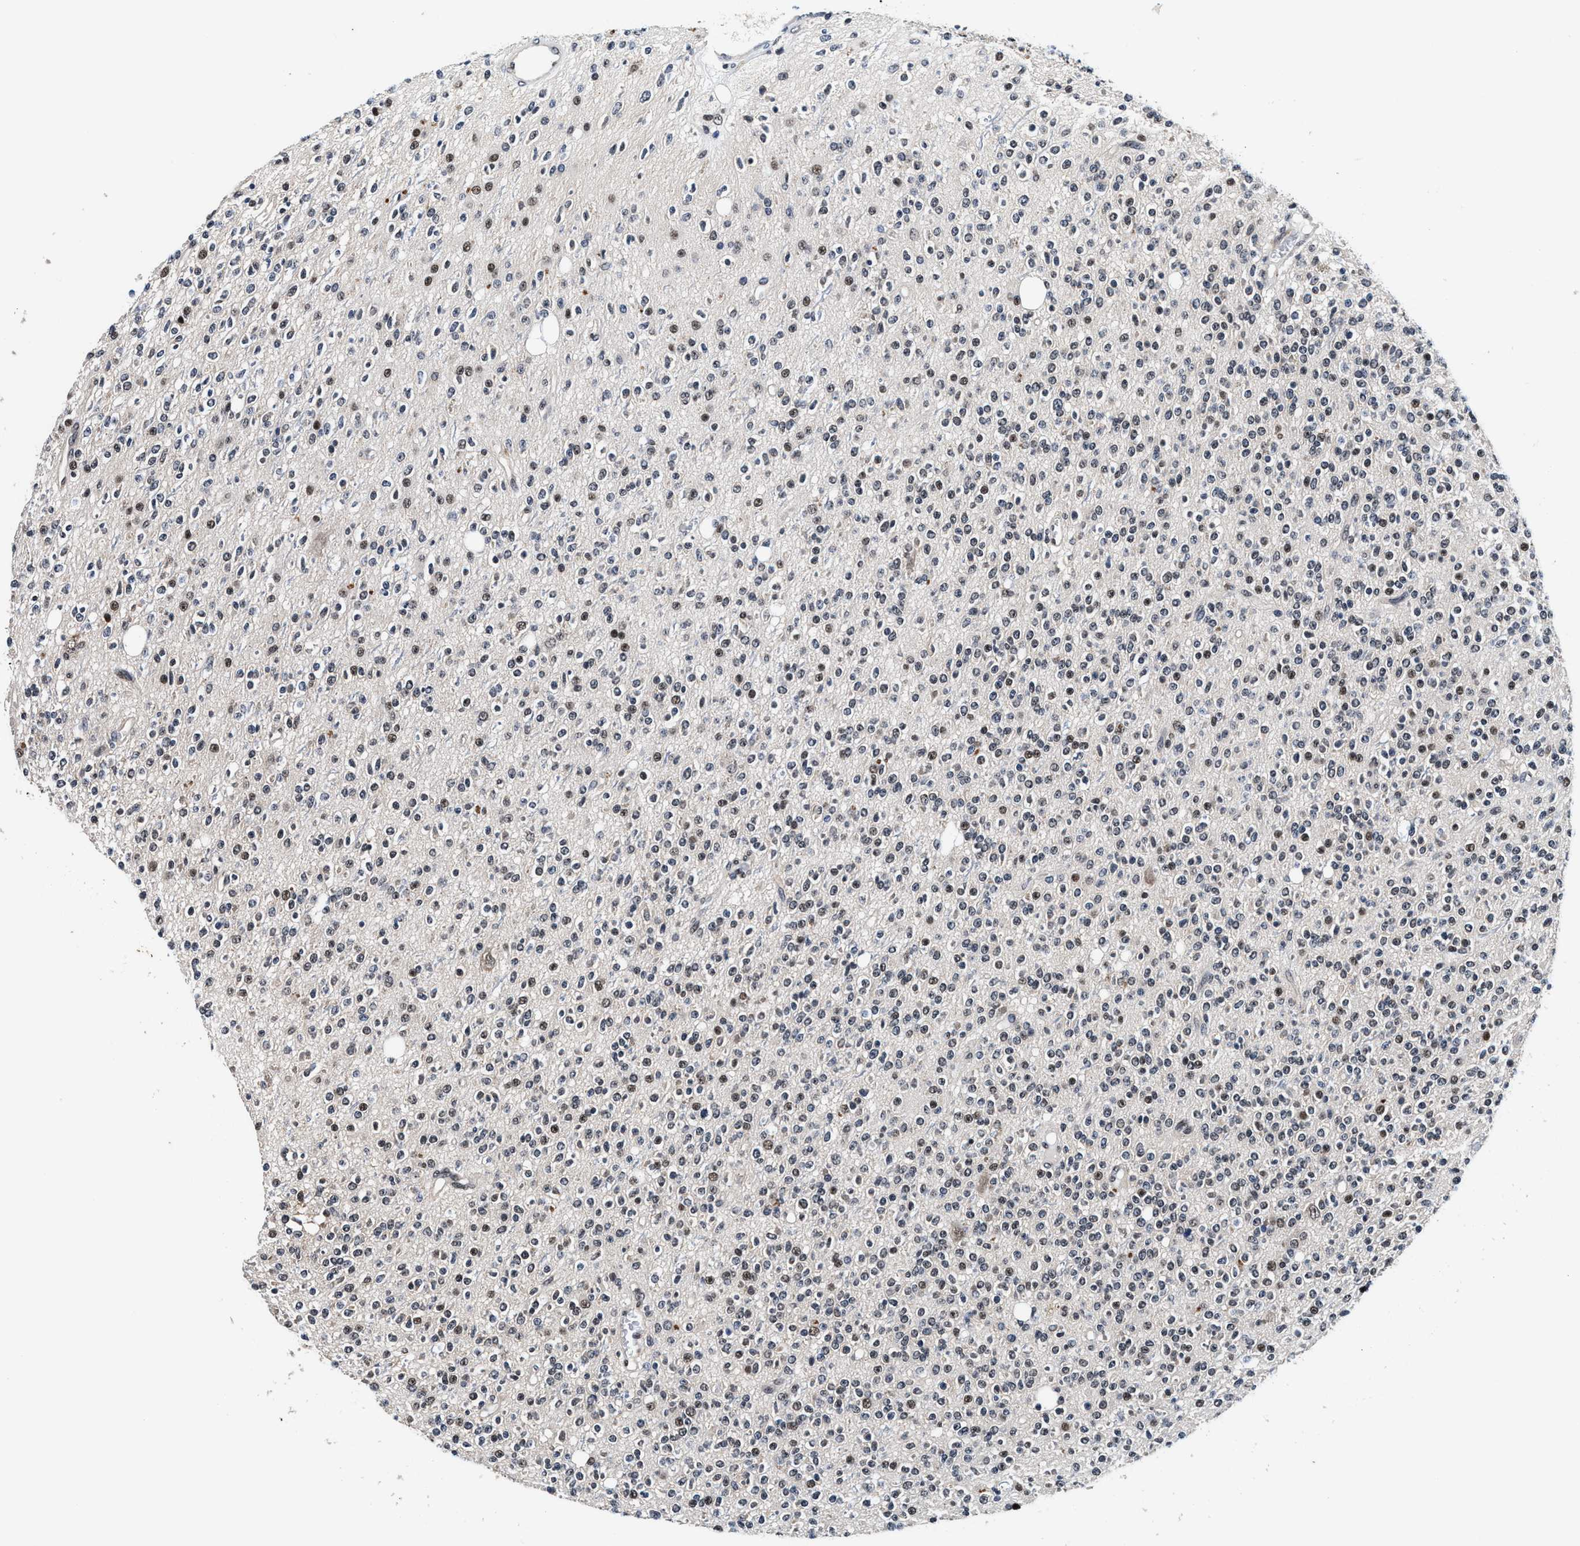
{"staining": {"intensity": "moderate", "quantity": "25%-75%", "location": "nuclear"}, "tissue": "glioma", "cell_type": "Tumor cells", "image_type": "cancer", "snomed": [{"axis": "morphology", "description": "Glioma, malignant, High grade"}, {"axis": "topography", "description": "Brain"}], "caption": "Tumor cells demonstrate medium levels of moderate nuclear staining in approximately 25%-75% of cells in malignant glioma (high-grade).", "gene": "USP16", "patient": {"sex": "male", "age": 34}}